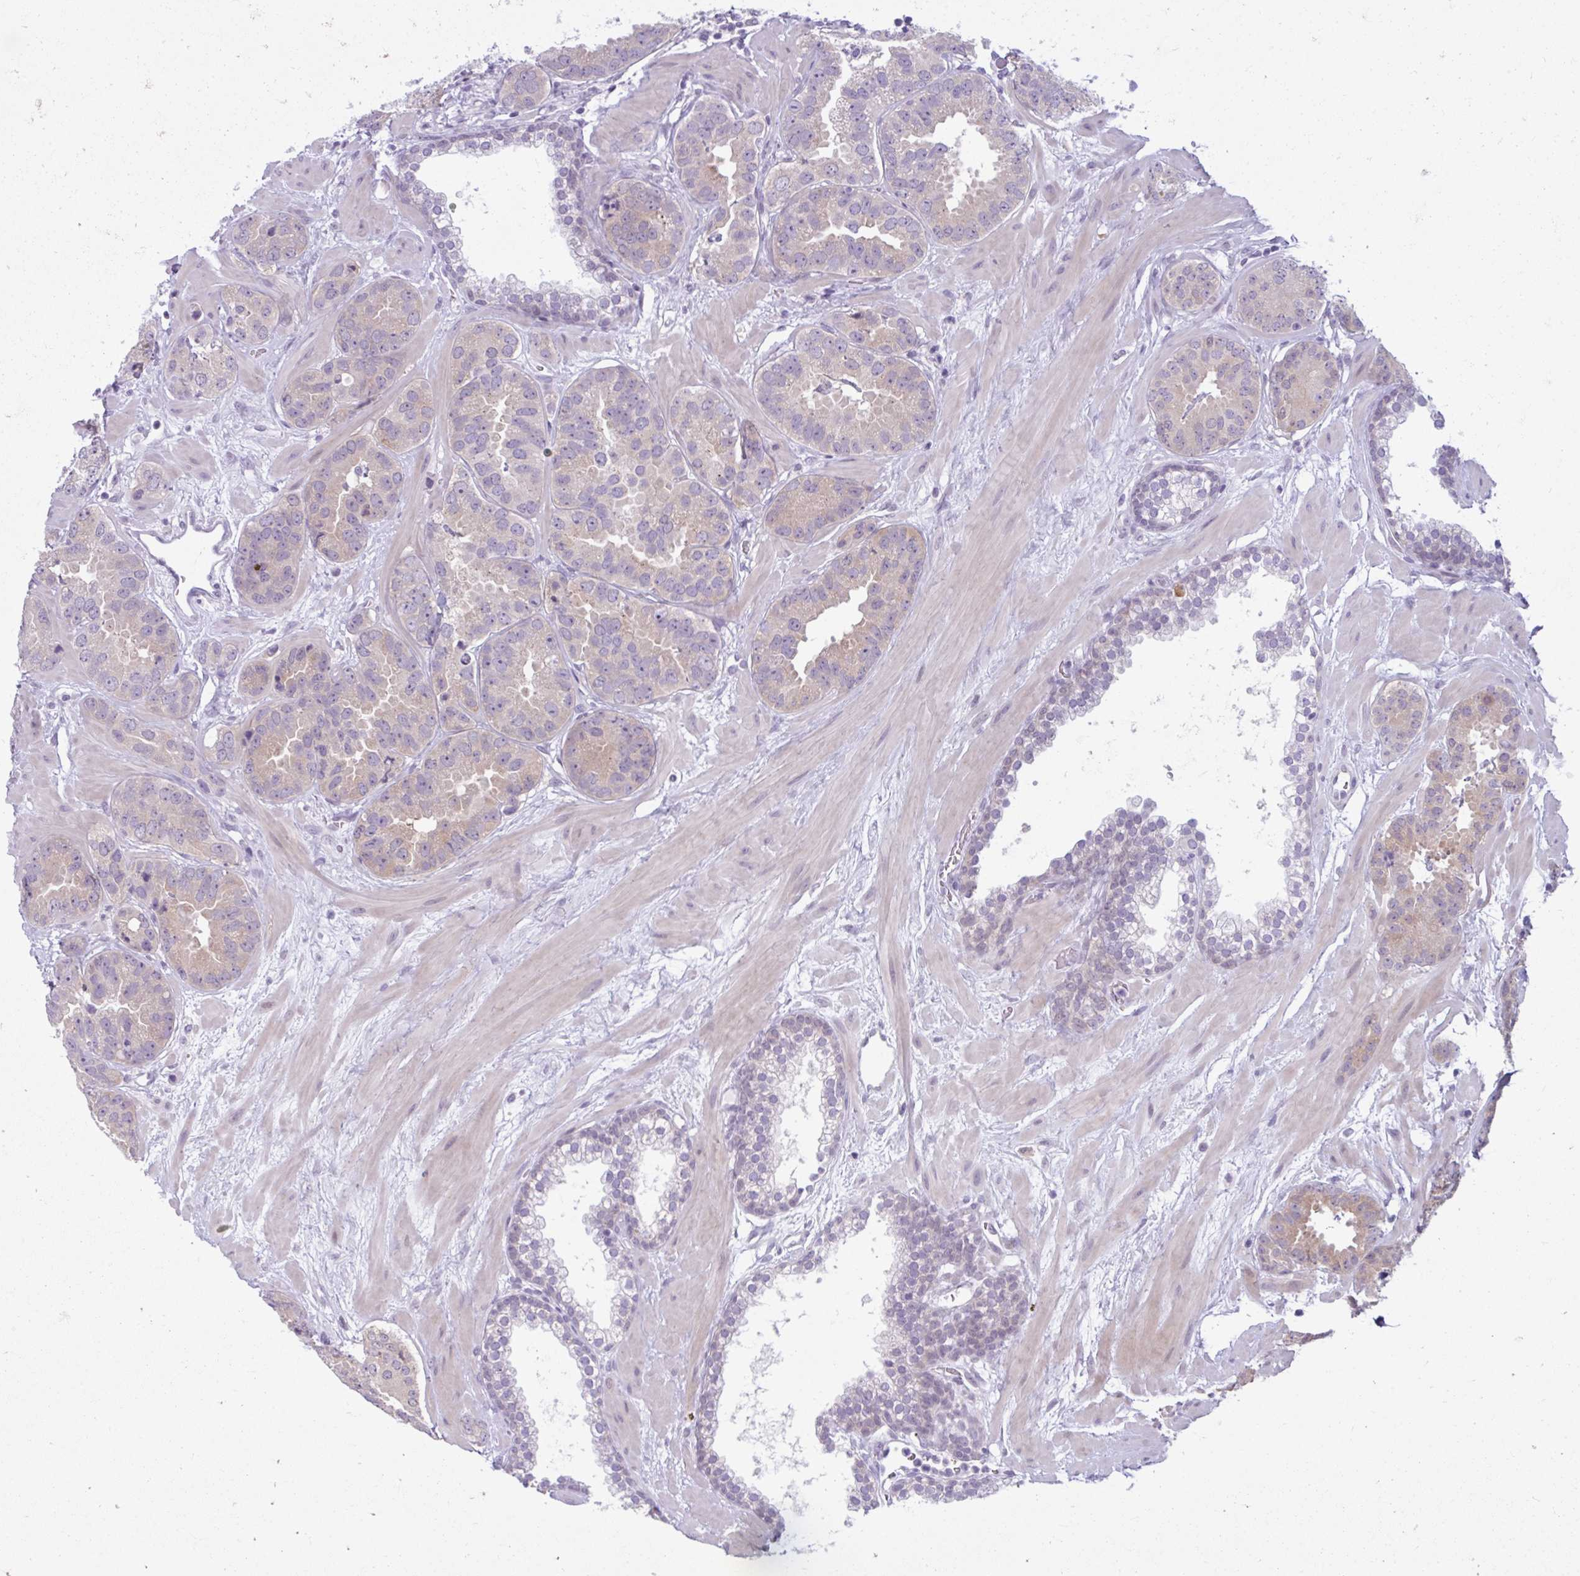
{"staining": {"intensity": "weak", "quantity": "25%-75%", "location": "cytoplasmic/membranous"}, "tissue": "prostate cancer", "cell_type": "Tumor cells", "image_type": "cancer", "snomed": [{"axis": "morphology", "description": "Adenocarcinoma, Low grade"}, {"axis": "topography", "description": "Prostate"}], "caption": "Immunohistochemistry (IHC) micrograph of neoplastic tissue: human low-grade adenocarcinoma (prostate) stained using immunohistochemistry (IHC) displays low levels of weak protein expression localized specifically in the cytoplasmic/membranous of tumor cells, appearing as a cytoplasmic/membranous brown color.", "gene": "FAM153A", "patient": {"sex": "male", "age": 62}}